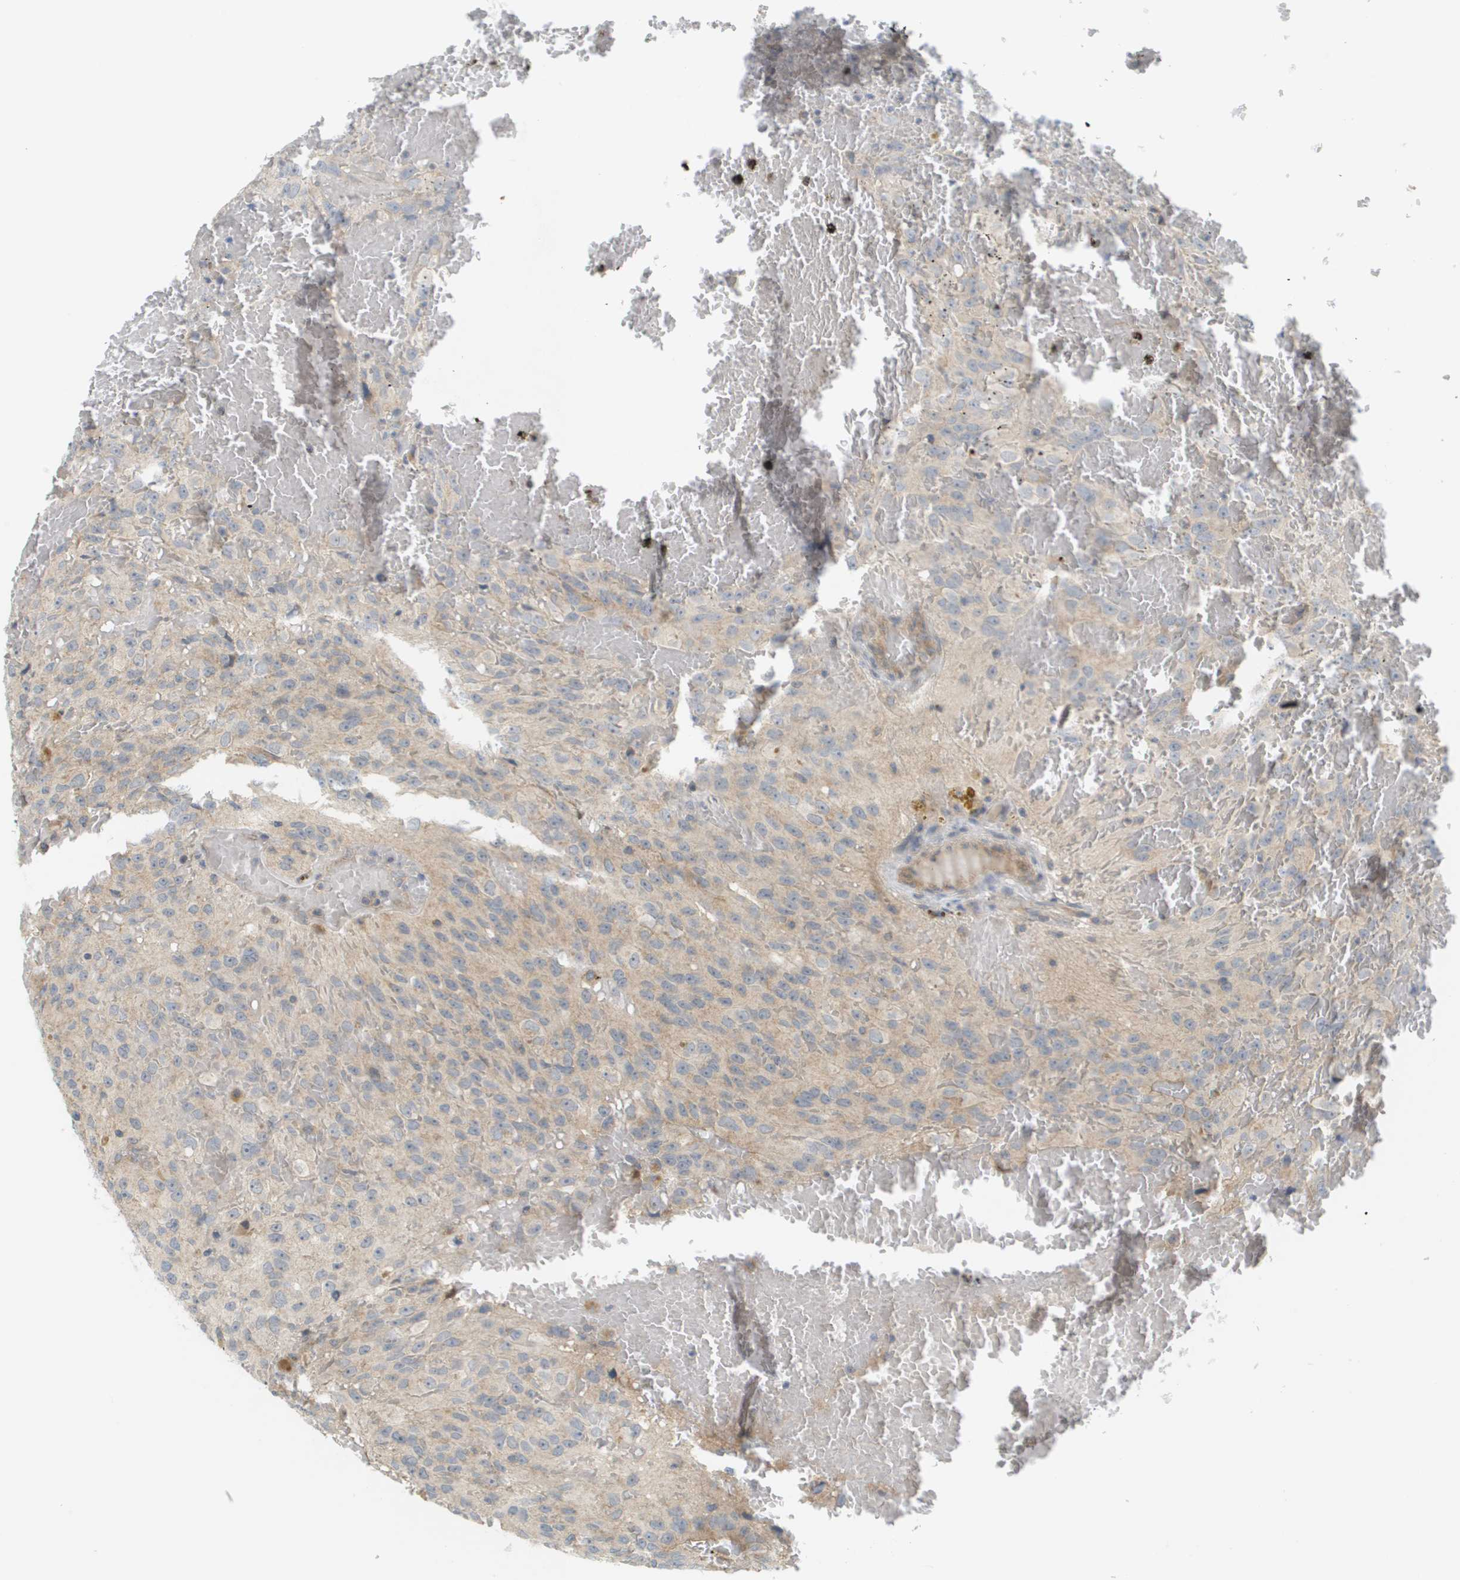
{"staining": {"intensity": "weak", "quantity": ">75%", "location": "cytoplasmic/membranous"}, "tissue": "glioma", "cell_type": "Tumor cells", "image_type": "cancer", "snomed": [{"axis": "morphology", "description": "Glioma, malignant, High grade"}, {"axis": "topography", "description": "Brain"}], "caption": "An IHC histopathology image of neoplastic tissue is shown. Protein staining in brown labels weak cytoplasmic/membranous positivity in high-grade glioma (malignant) within tumor cells.", "gene": "PROC", "patient": {"sex": "male", "age": 32}}